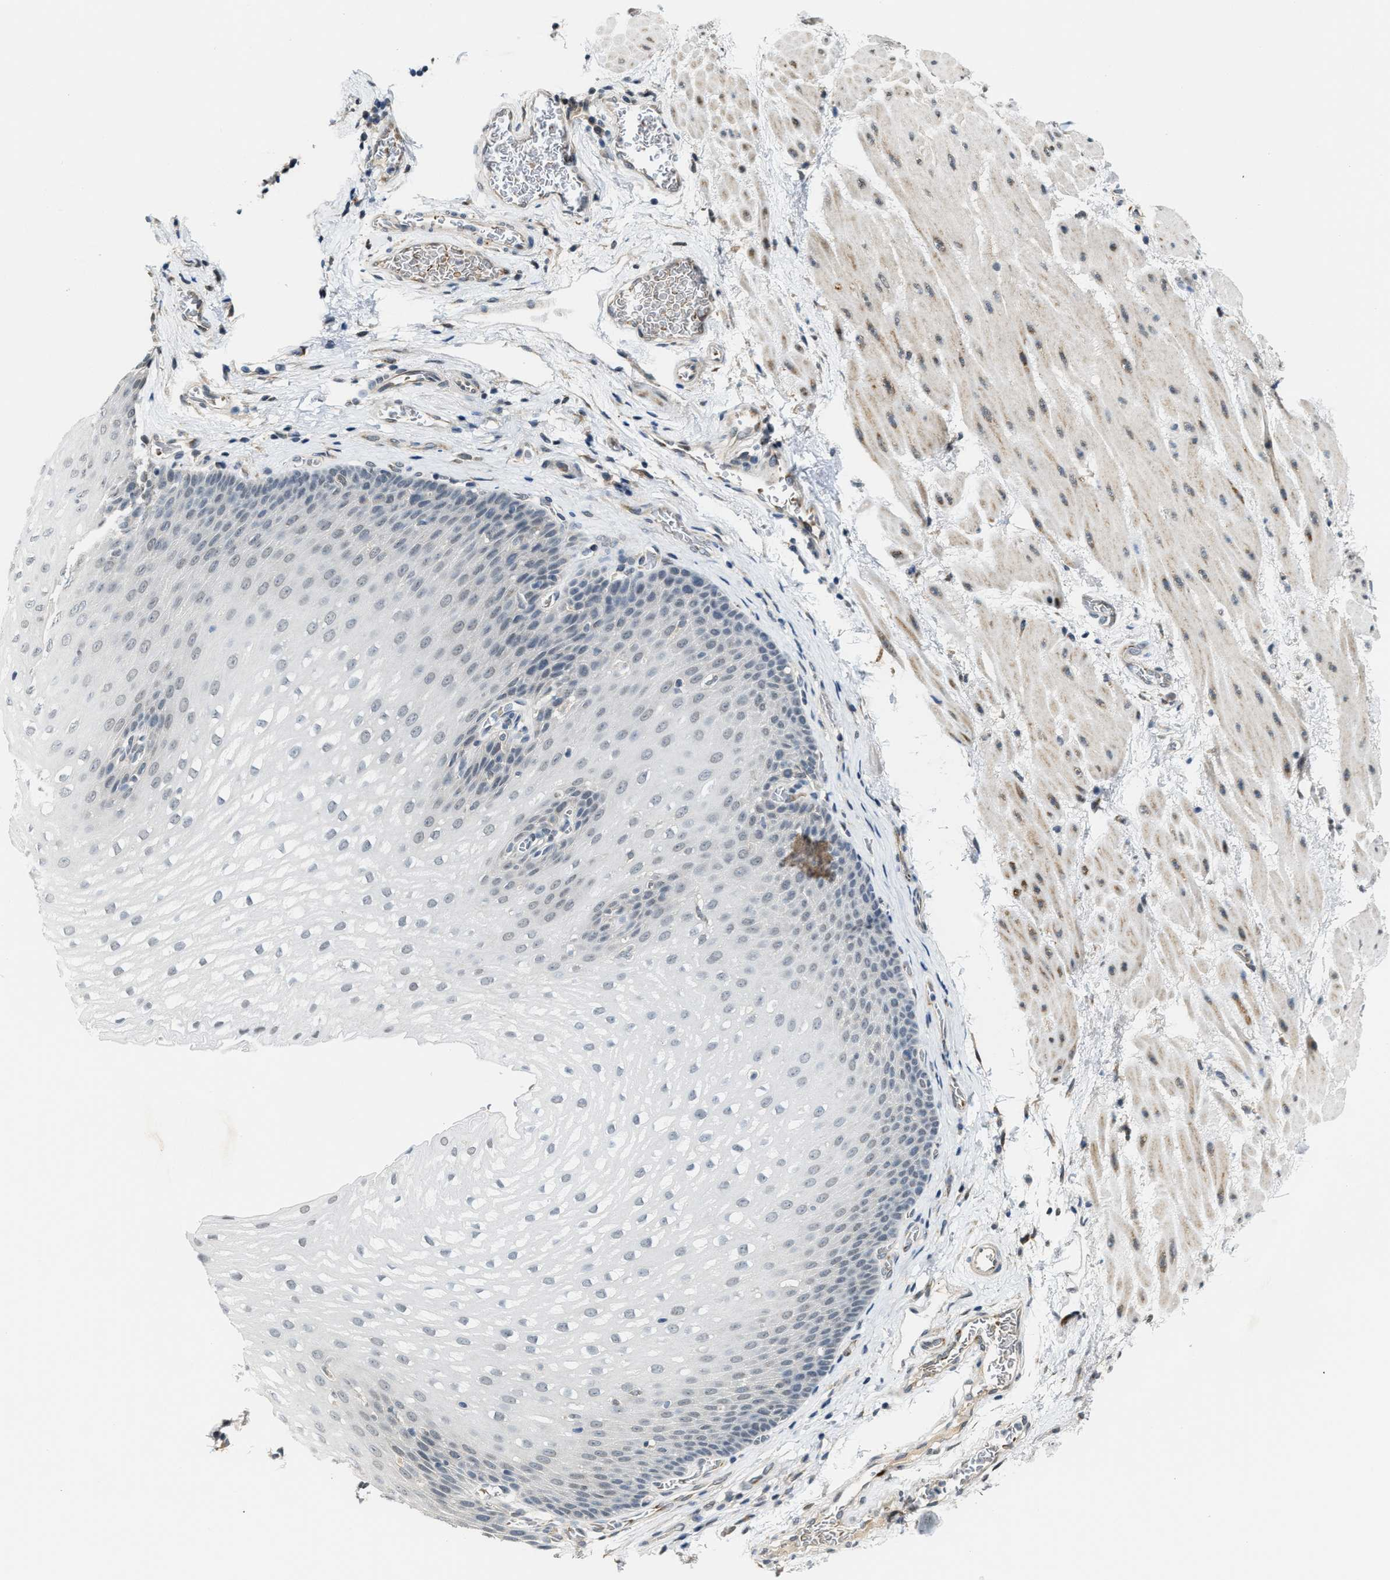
{"staining": {"intensity": "negative", "quantity": "none", "location": "none"}, "tissue": "esophagus", "cell_type": "Squamous epithelial cells", "image_type": "normal", "snomed": [{"axis": "morphology", "description": "Normal tissue, NOS"}, {"axis": "topography", "description": "Esophagus"}], "caption": "Esophagus was stained to show a protein in brown. There is no significant positivity in squamous epithelial cells. Brightfield microscopy of immunohistochemistry (IHC) stained with DAB (brown) and hematoxylin (blue), captured at high magnification.", "gene": "KIF24", "patient": {"sex": "male", "age": 48}}